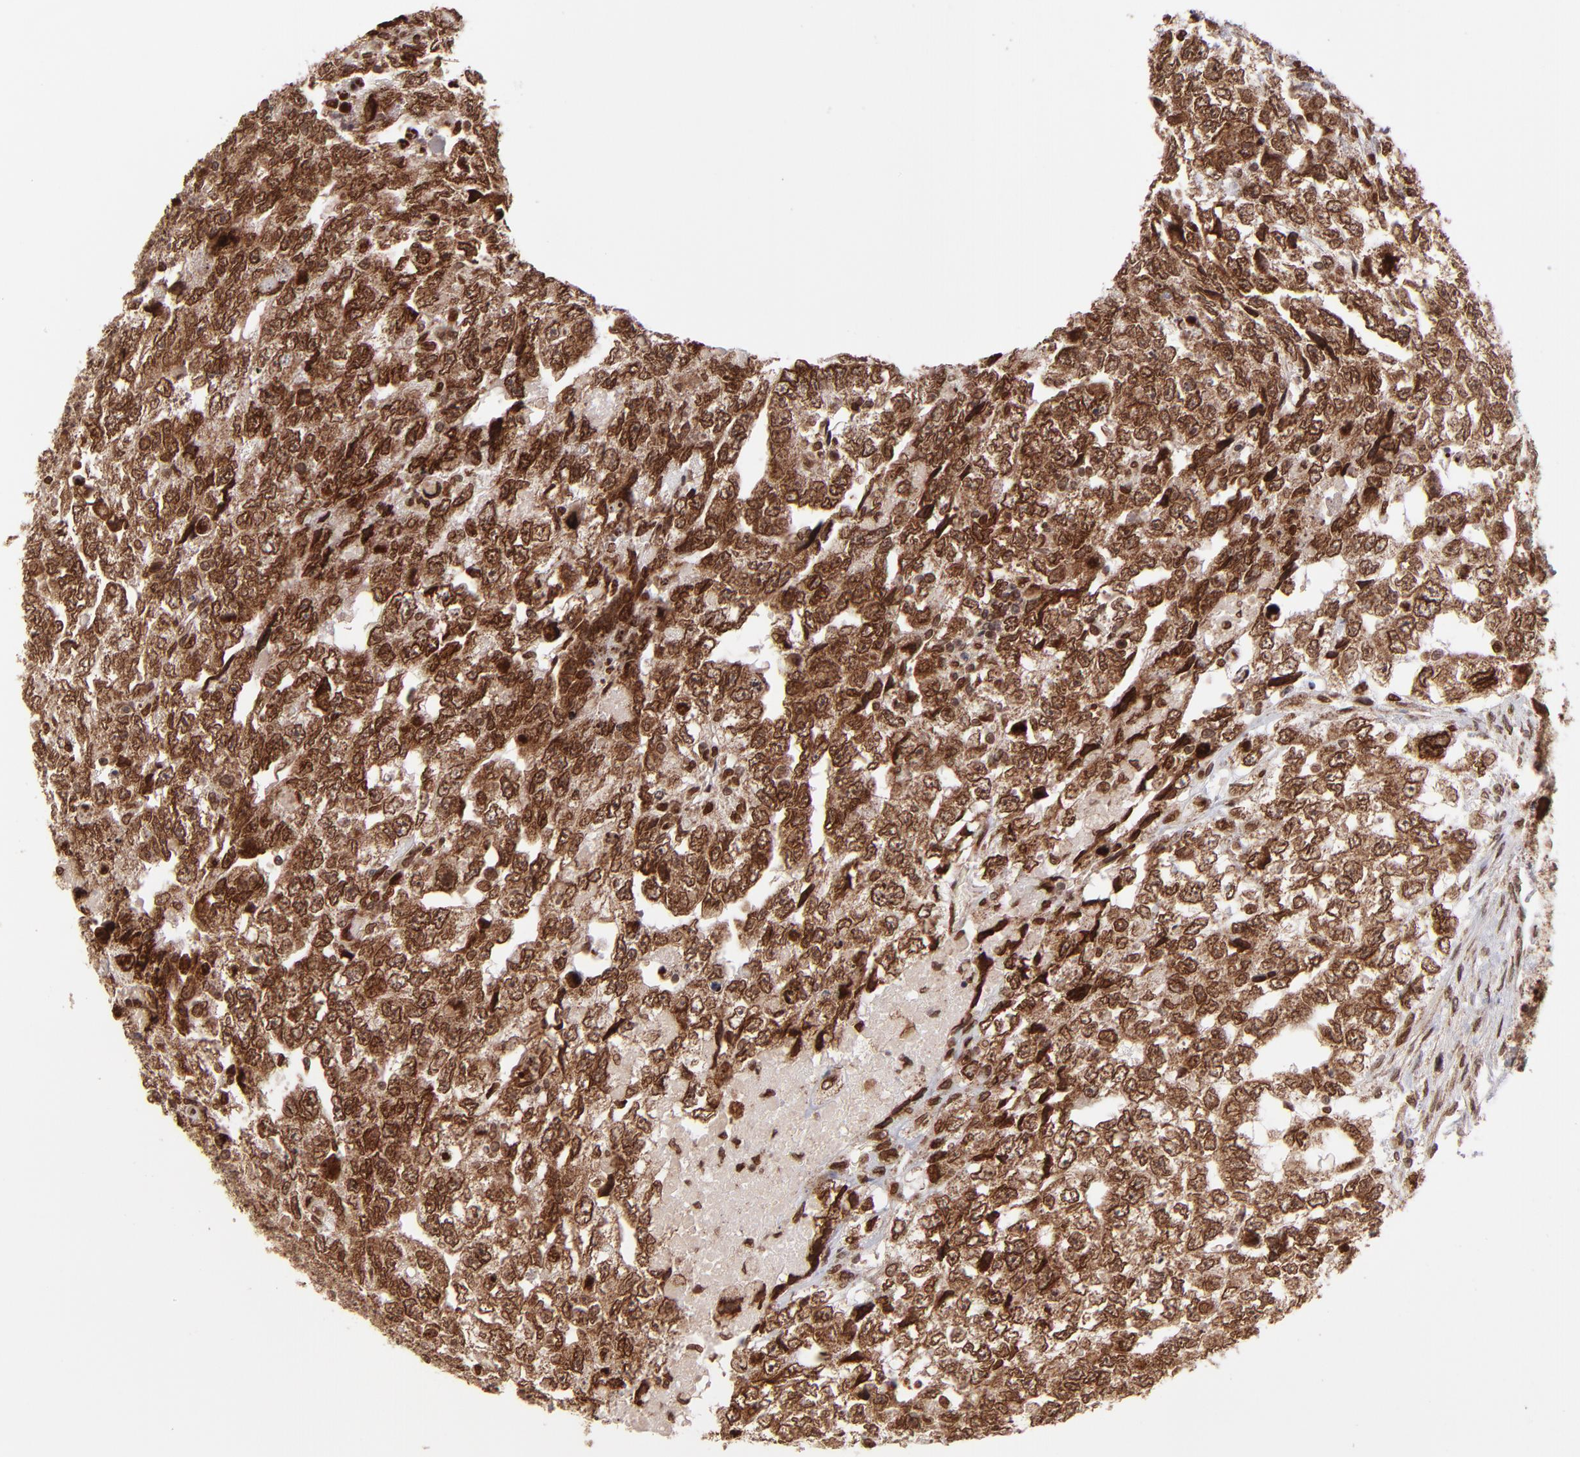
{"staining": {"intensity": "strong", "quantity": ">75%", "location": "cytoplasmic/membranous,nuclear"}, "tissue": "testis cancer", "cell_type": "Tumor cells", "image_type": "cancer", "snomed": [{"axis": "morphology", "description": "Carcinoma, Embryonal, NOS"}, {"axis": "topography", "description": "Testis"}], "caption": "IHC image of neoplastic tissue: testis embryonal carcinoma stained using immunohistochemistry (IHC) reveals high levels of strong protein expression localized specifically in the cytoplasmic/membranous and nuclear of tumor cells, appearing as a cytoplasmic/membranous and nuclear brown color.", "gene": "TOP1MT", "patient": {"sex": "male", "age": 36}}